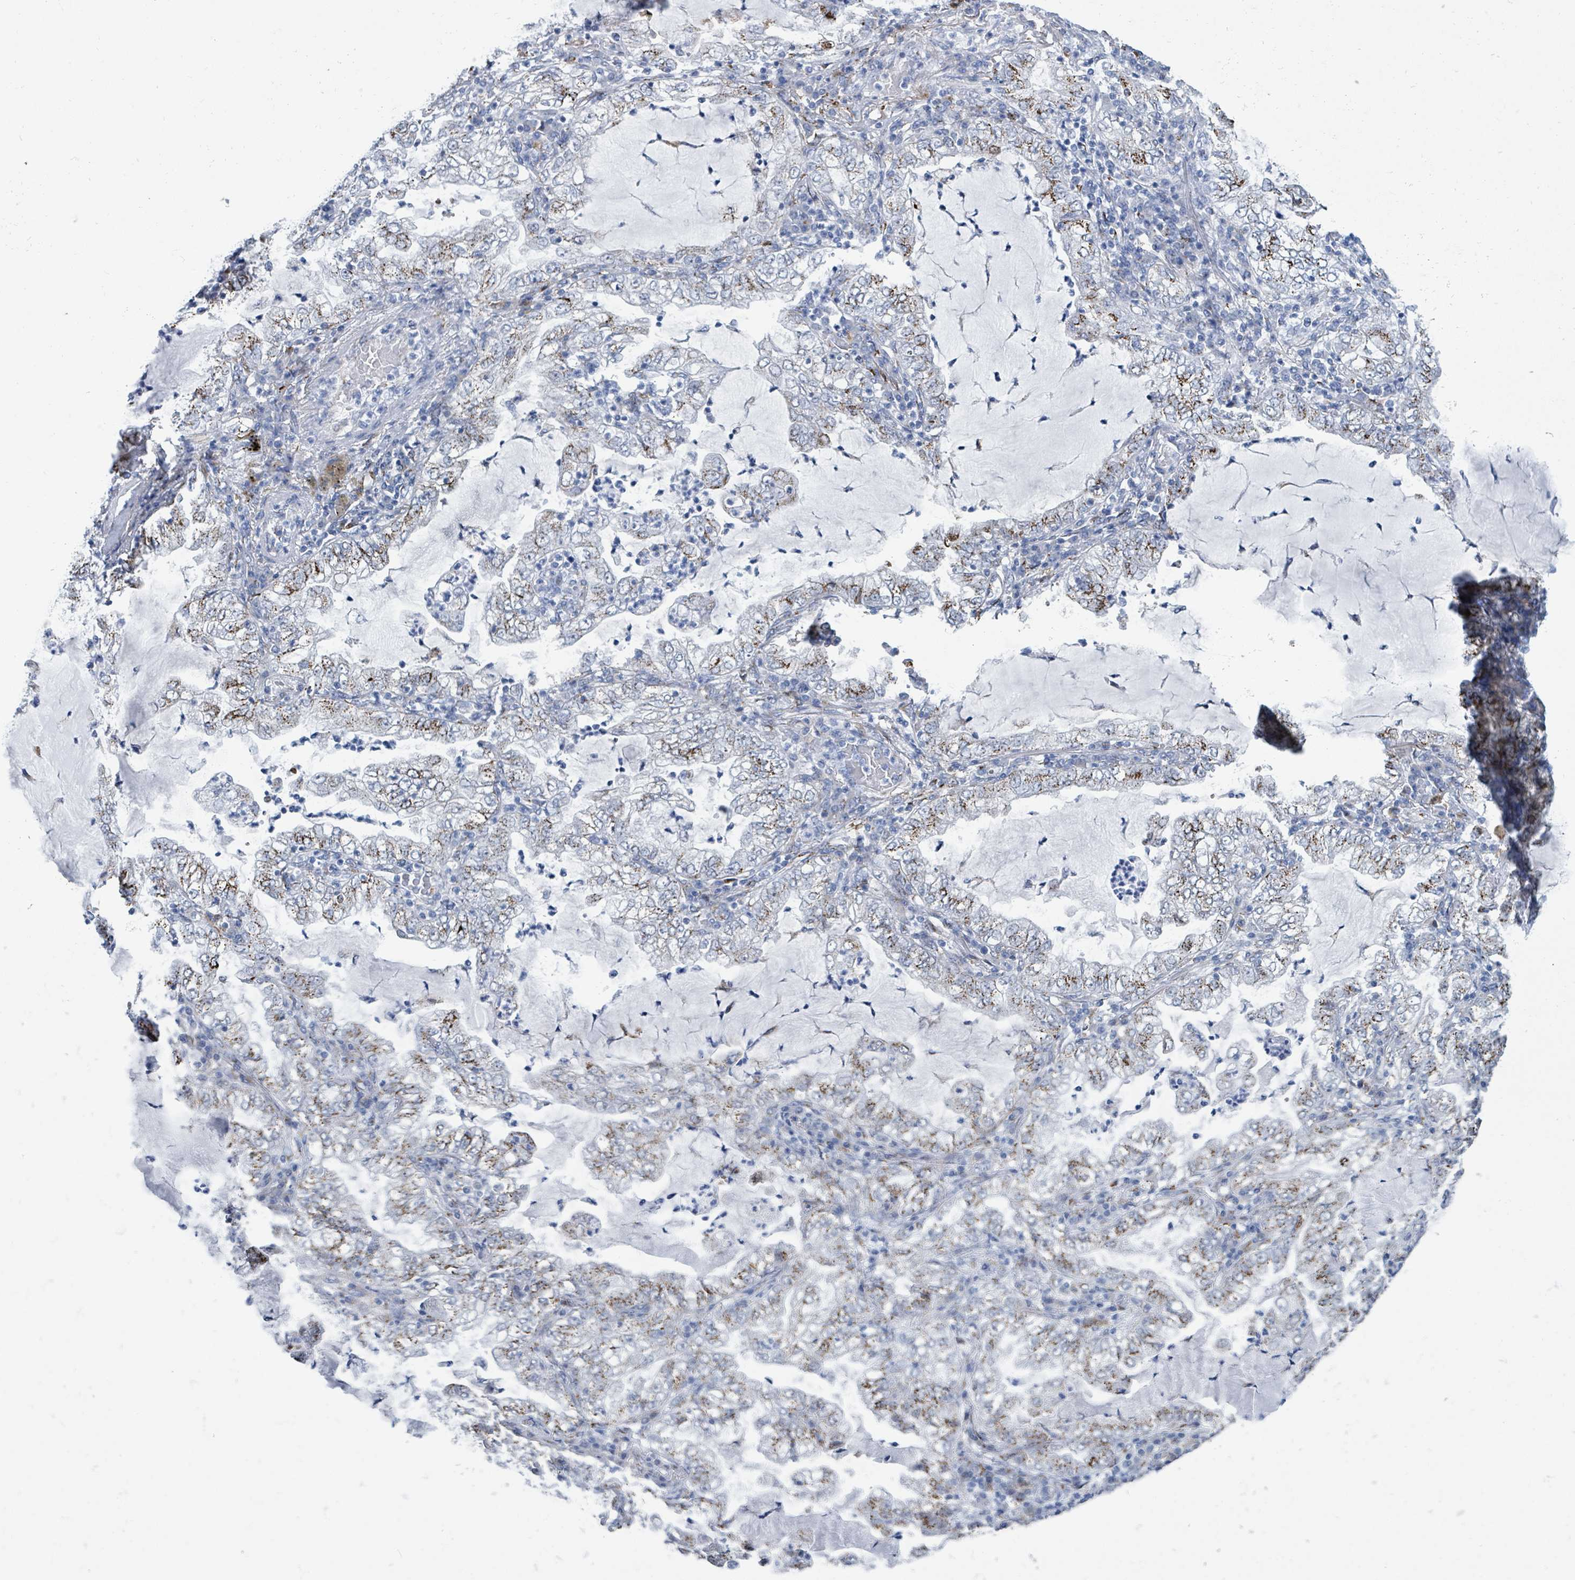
{"staining": {"intensity": "moderate", "quantity": "25%-75%", "location": "cytoplasmic/membranous"}, "tissue": "lung cancer", "cell_type": "Tumor cells", "image_type": "cancer", "snomed": [{"axis": "morphology", "description": "Adenocarcinoma, NOS"}, {"axis": "topography", "description": "Lung"}], "caption": "High-magnification brightfield microscopy of lung adenocarcinoma stained with DAB (brown) and counterstained with hematoxylin (blue). tumor cells exhibit moderate cytoplasmic/membranous positivity is identified in approximately25%-75% of cells.", "gene": "DCAF5", "patient": {"sex": "female", "age": 73}}